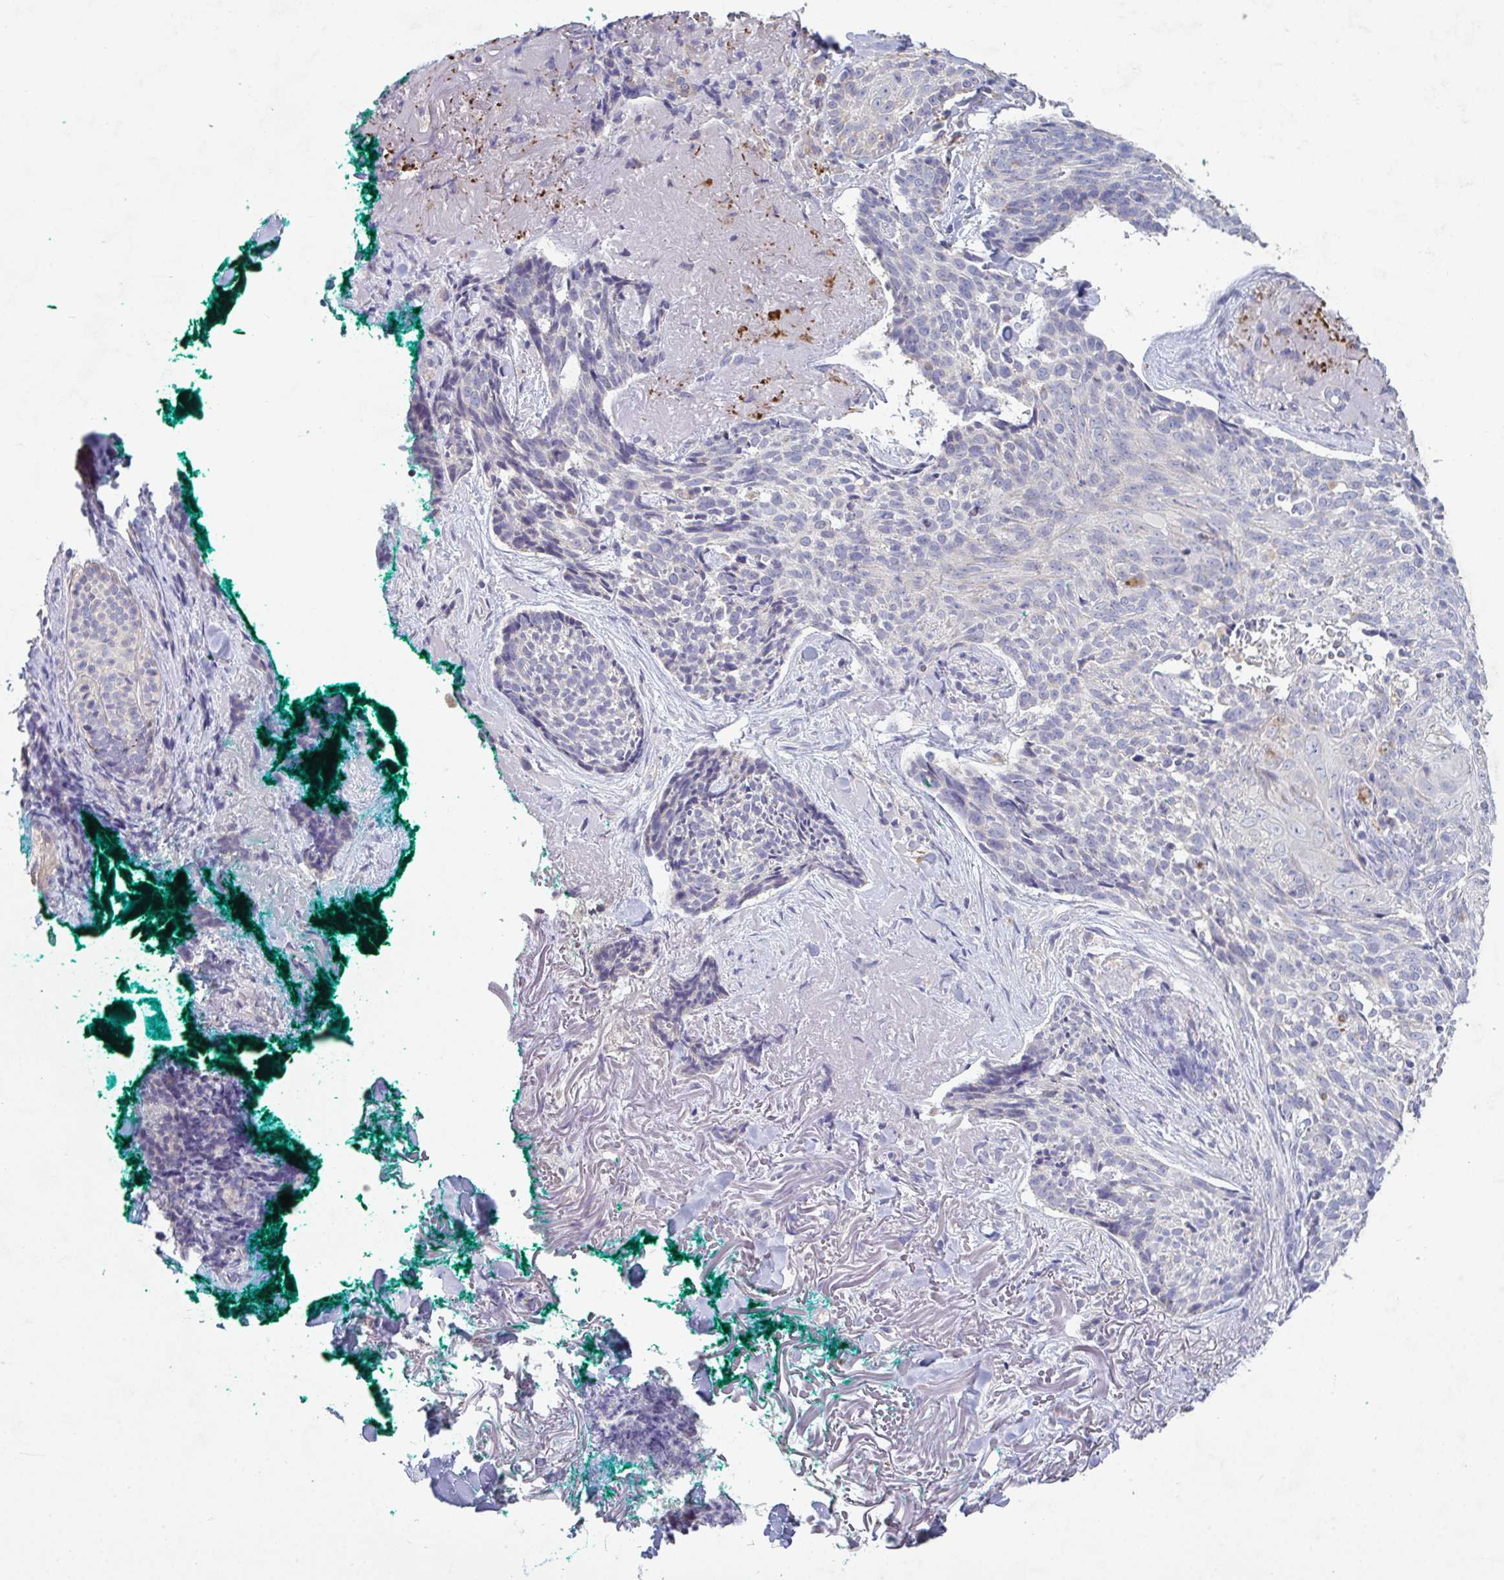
{"staining": {"intensity": "negative", "quantity": "none", "location": "none"}, "tissue": "skin cancer", "cell_type": "Tumor cells", "image_type": "cancer", "snomed": [{"axis": "morphology", "description": "Basal cell carcinoma"}, {"axis": "topography", "description": "Skin"}, {"axis": "topography", "description": "Skin of face"}], "caption": "The histopathology image reveals no significant positivity in tumor cells of skin cancer (basal cell carcinoma).", "gene": "GALNT13", "patient": {"sex": "female", "age": 95}}